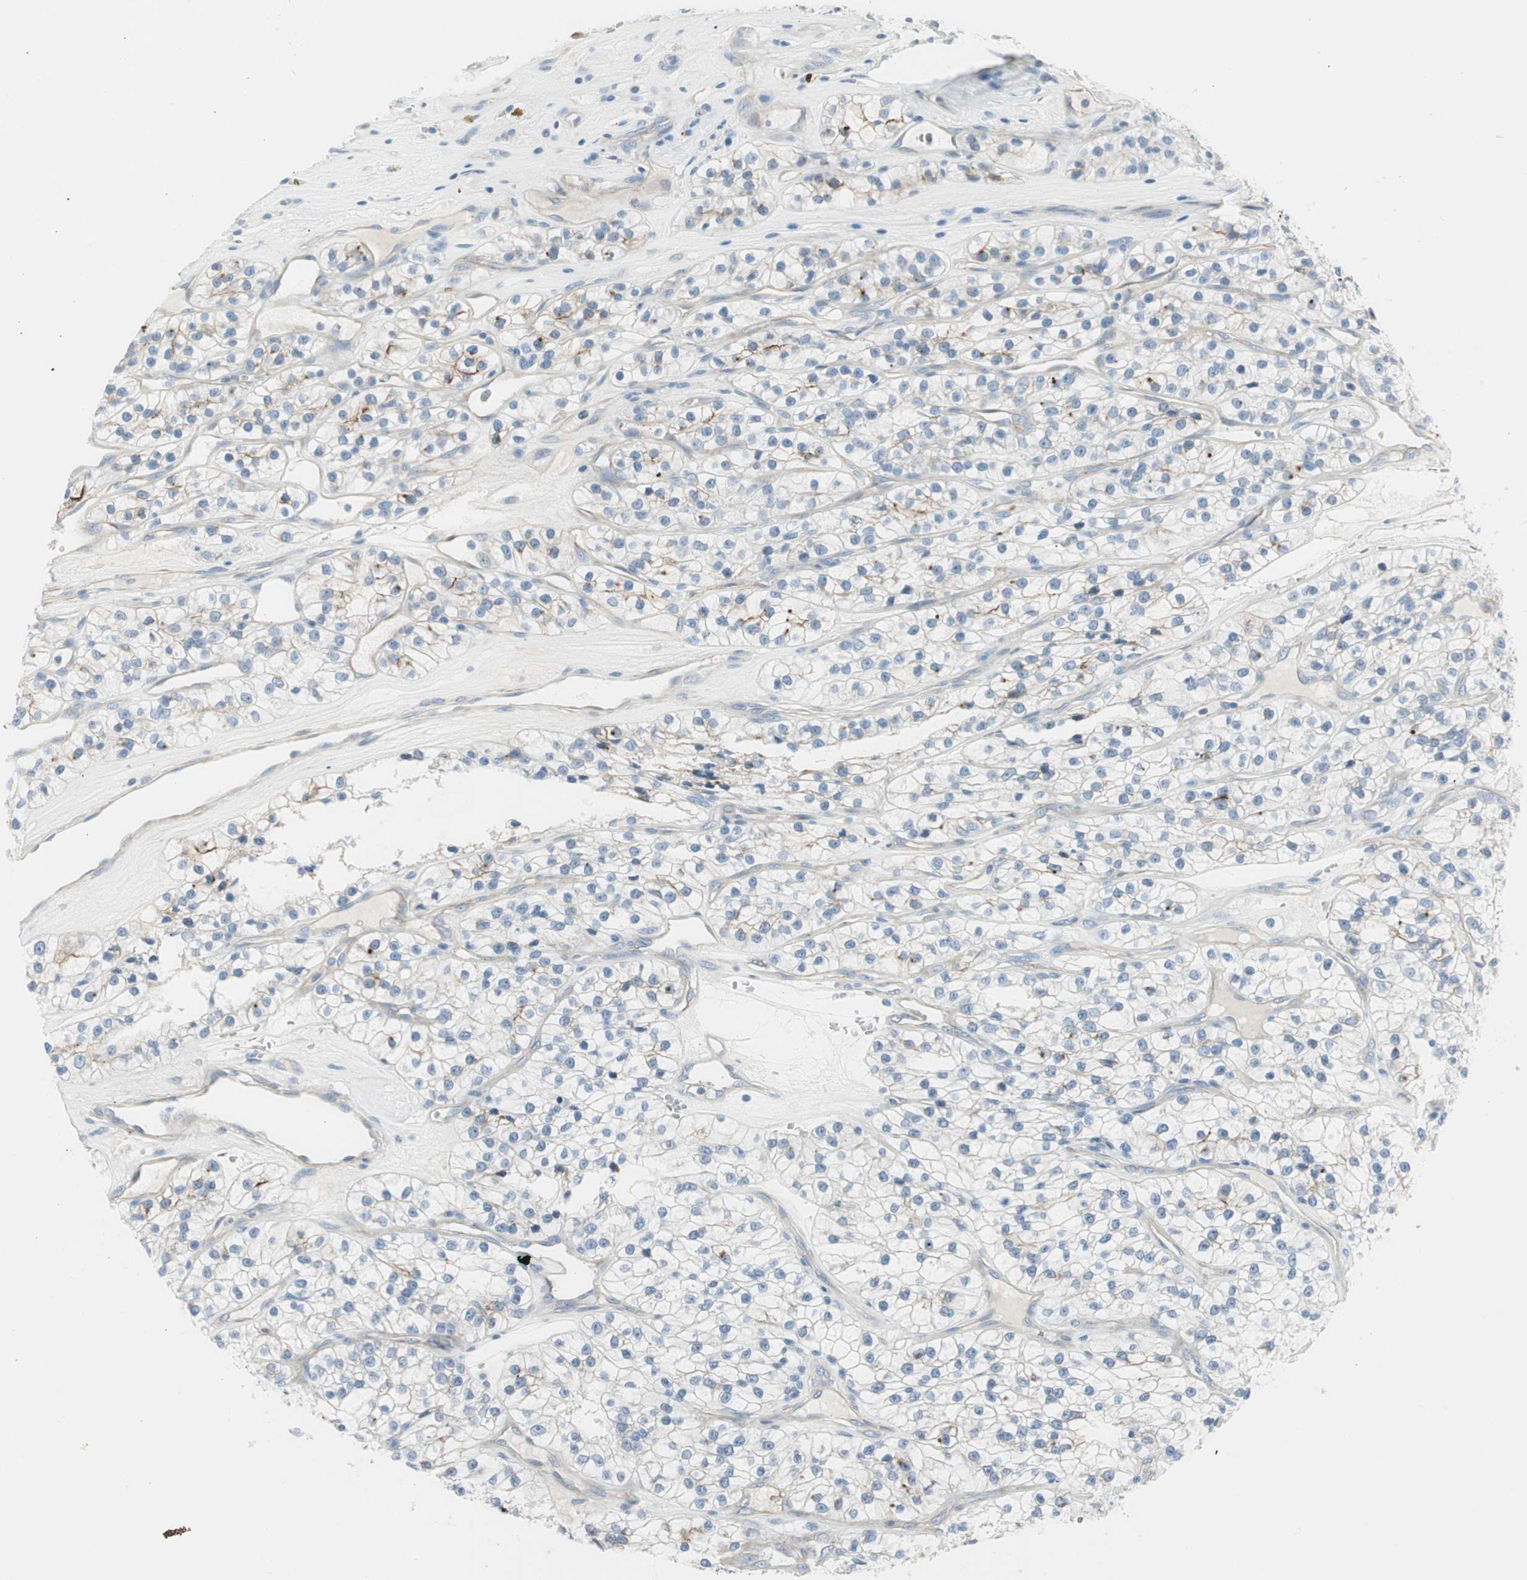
{"staining": {"intensity": "negative", "quantity": "none", "location": "none"}, "tissue": "renal cancer", "cell_type": "Tumor cells", "image_type": "cancer", "snomed": [{"axis": "morphology", "description": "Adenocarcinoma, NOS"}, {"axis": "topography", "description": "Kidney"}], "caption": "Tumor cells are negative for protein expression in human renal cancer.", "gene": "CDHR5", "patient": {"sex": "female", "age": 57}}